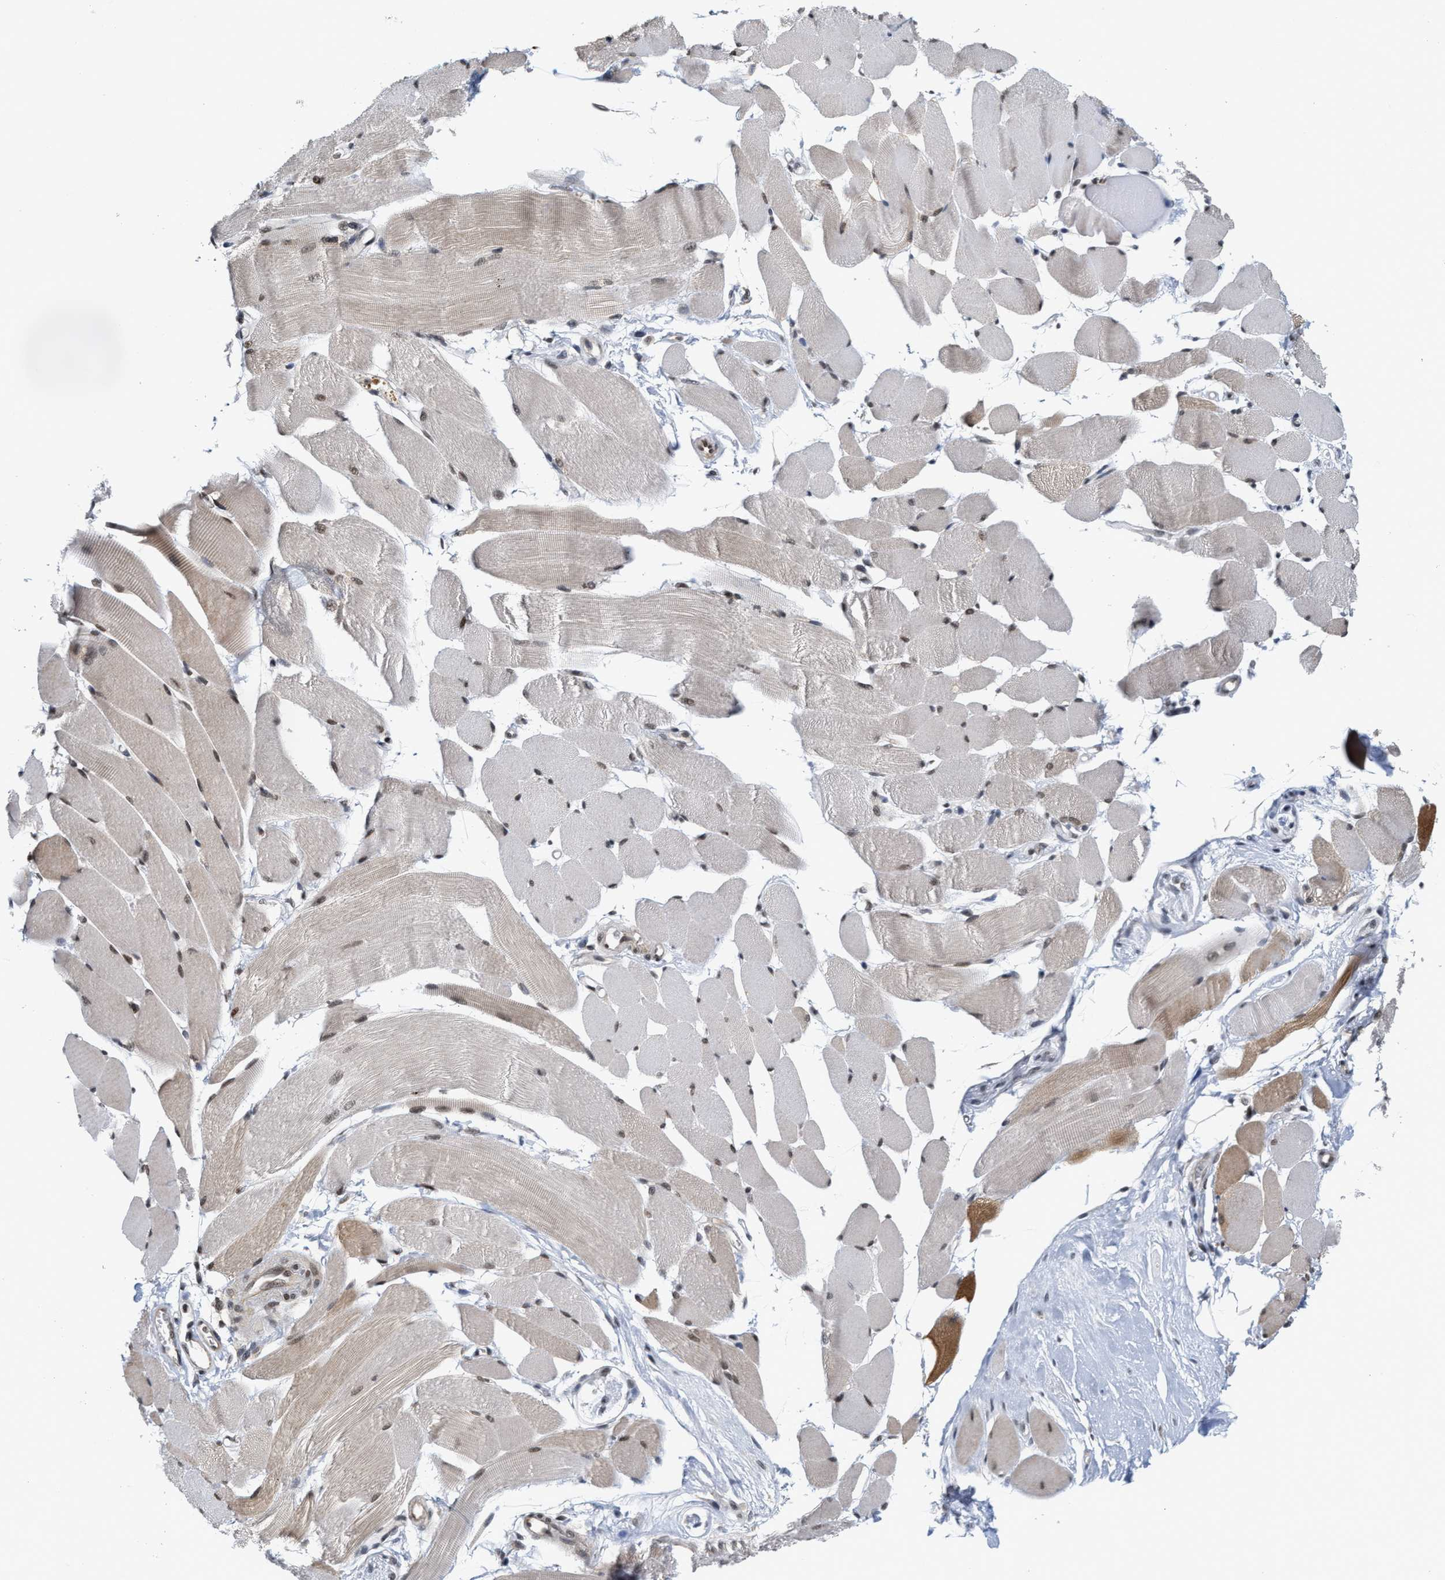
{"staining": {"intensity": "moderate", "quantity": ">75%", "location": "cytoplasmic/membranous,nuclear"}, "tissue": "skeletal muscle", "cell_type": "Myocytes", "image_type": "normal", "snomed": [{"axis": "morphology", "description": "Normal tissue, NOS"}, {"axis": "topography", "description": "Skeletal muscle"}, {"axis": "topography", "description": "Peripheral nerve tissue"}], "caption": "Normal skeletal muscle displays moderate cytoplasmic/membranous,nuclear staining in approximately >75% of myocytes.", "gene": "ANKRD6", "patient": {"sex": "female", "age": 84}}